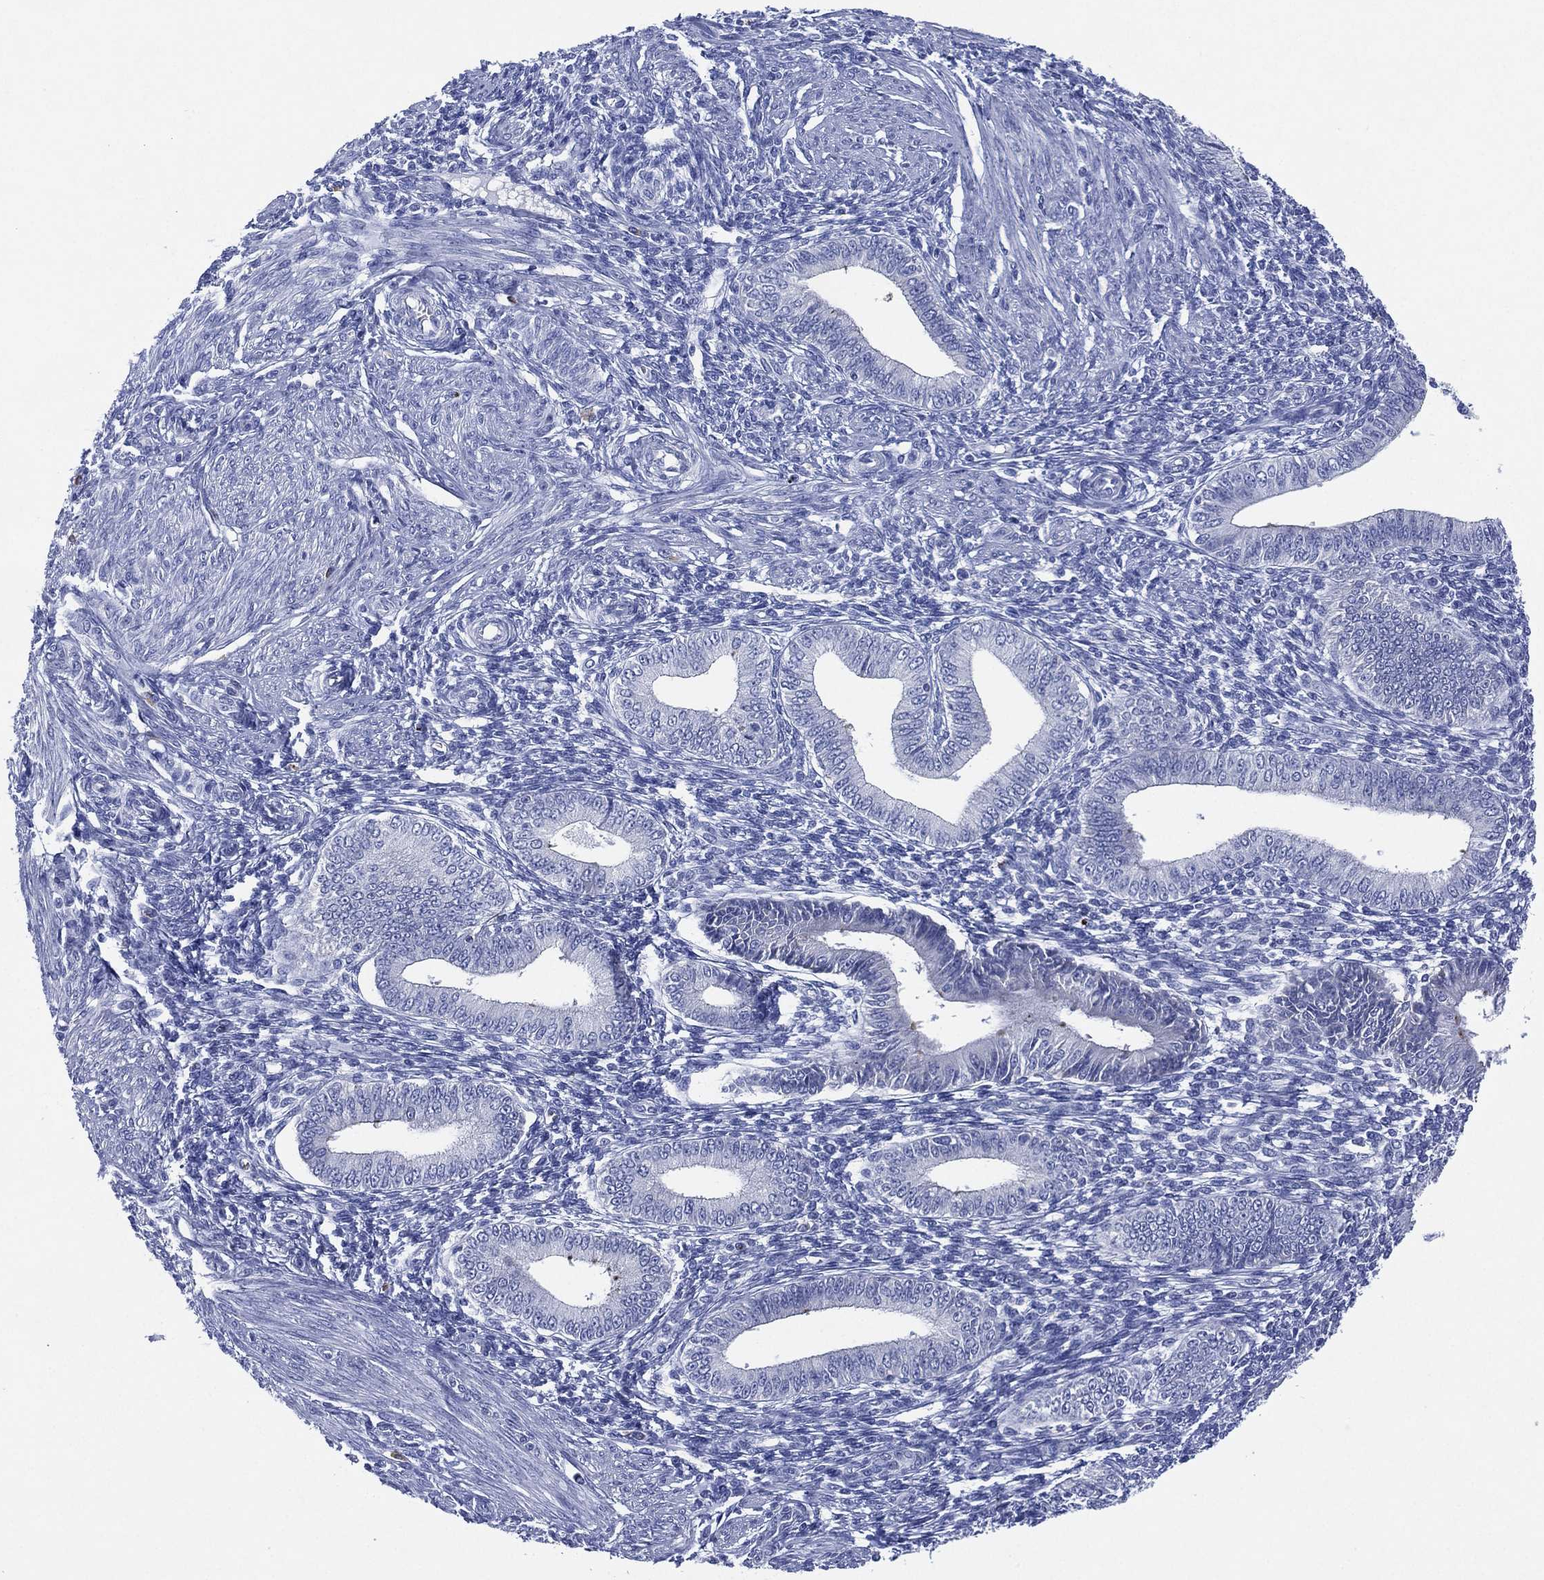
{"staining": {"intensity": "negative", "quantity": "none", "location": "none"}, "tissue": "endometrium", "cell_type": "Cells in endometrial stroma", "image_type": "normal", "snomed": [{"axis": "morphology", "description": "Normal tissue, NOS"}, {"axis": "topography", "description": "Endometrium"}], "caption": "A photomicrograph of endometrium stained for a protein displays no brown staining in cells in endometrial stroma. The staining is performed using DAB (3,3'-diaminobenzidine) brown chromogen with nuclei counter-stained in using hematoxylin.", "gene": "CHRNA3", "patient": {"sex": "female", "age": 42}}